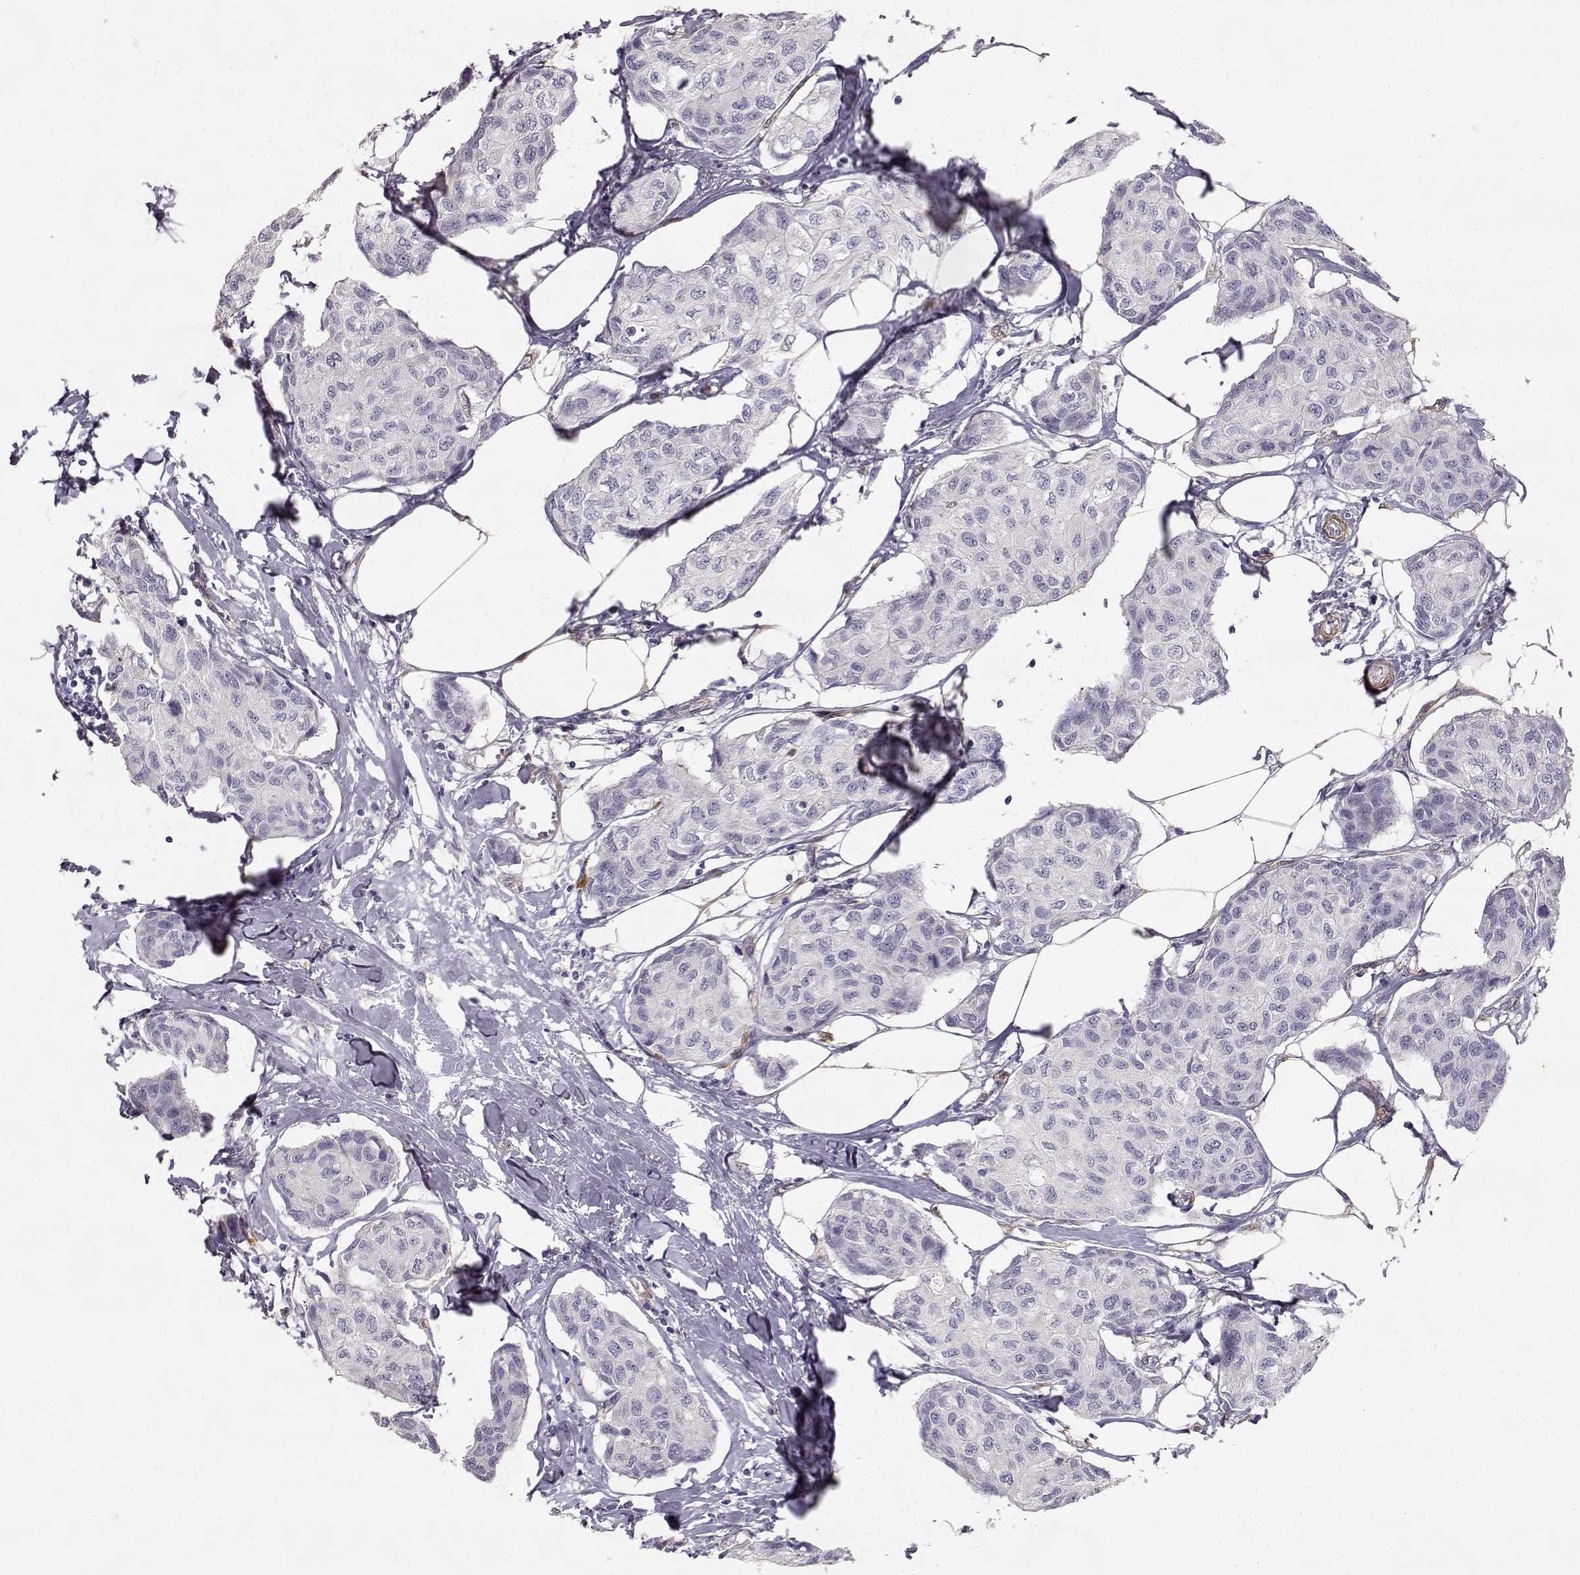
{"staining": {"intensity": "negative", "quantity": "none", "location": "none"}, "tissue": "breast cancer", "cell_type": "Tumor cells", "image_type": "cancer", "snomed": [{"axis": "morphology", "description": "Duct carcinoma"}, {"axis": "topography", "description": "Breast"}], "caption": "An IHC histopathology image of breast cancer (intraductal carcinoma) is shown. There is no staining in tumor cells of breast cancer (intraductal carcinoma).", "gene": "LAMC1", "patient": {"sex": "female", "age": 80}}